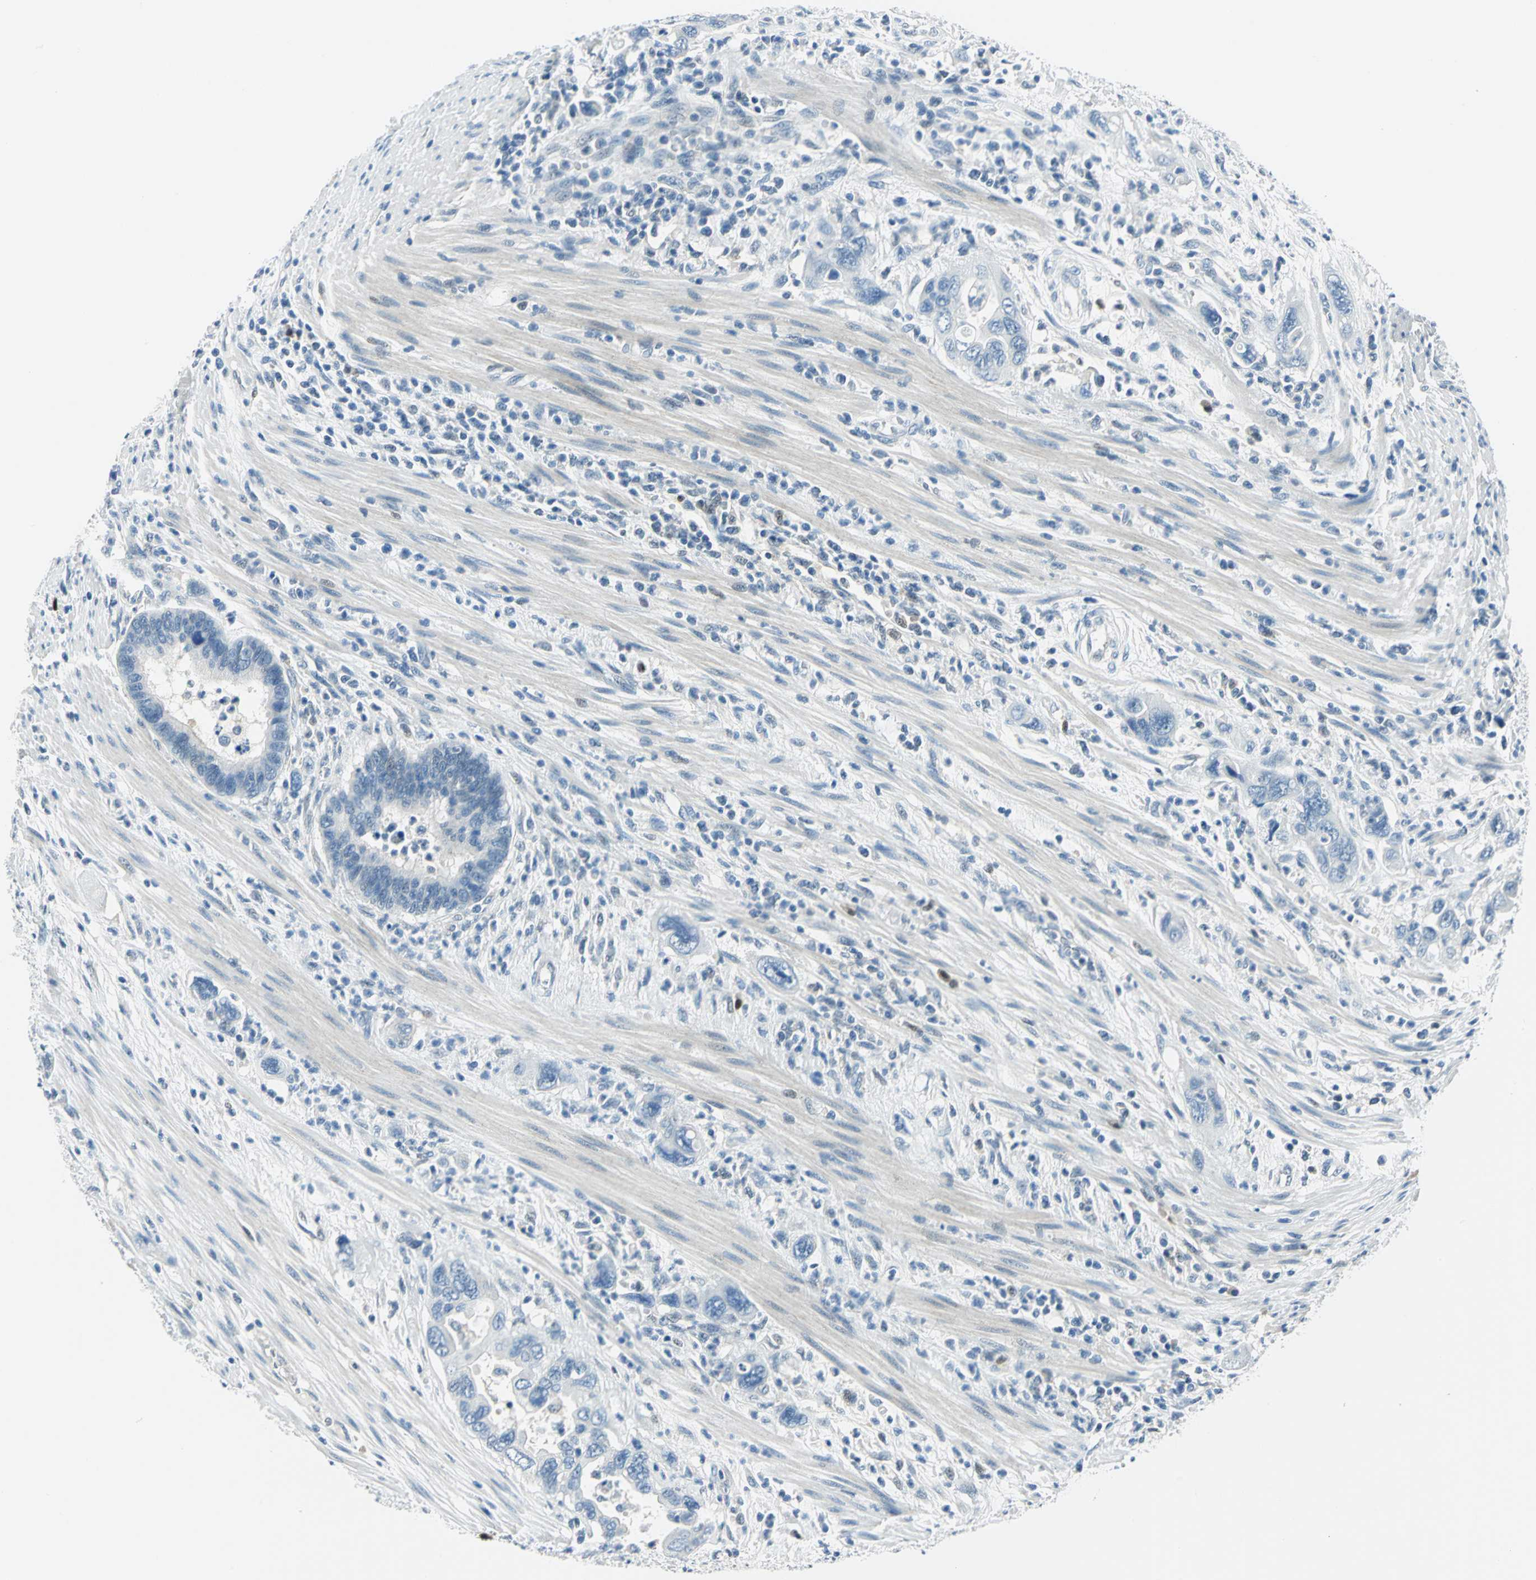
{"staining": {"intensity": "negative", "quantity": "none", "location": "none"}, "tissue": "pancreatic cancer", "cell_type": "Tumor cells", "image_type": "cancer", "snomed": [{"axis": "morphology", "description": "Adenocarcinoma, NOS"}, {"axis": "topography", "description": "Pancreas"}], "caption": "Tumor cells show no significant expression in pancreatic cancer (adenocarcinoma).", "gene": "AKR1A1", "patient": {"sex": "female", "age": 71}}